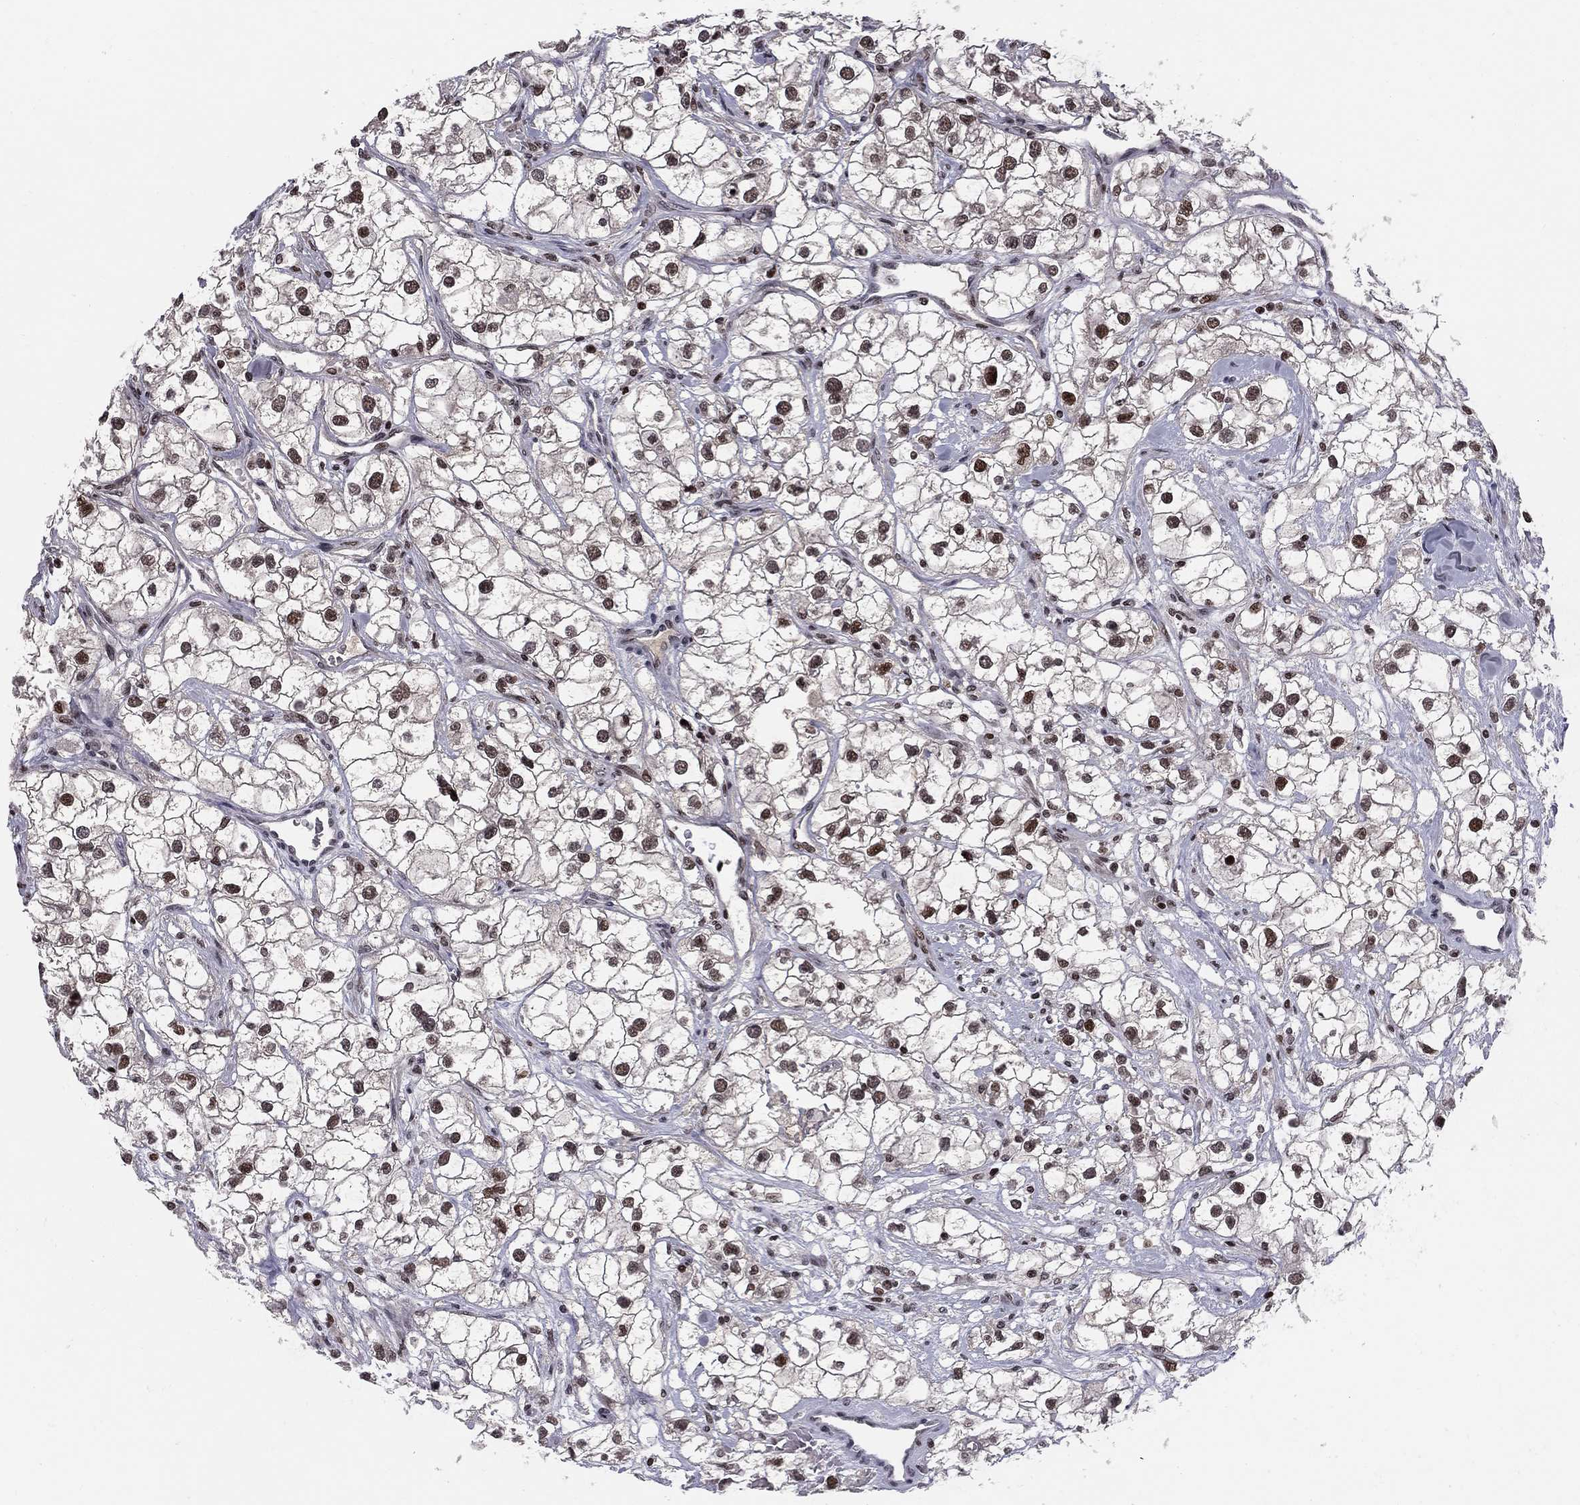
{"staining": {"intensity": "strong", "quantity": ">75%", "location": "nuclear"}, "tissue": "renal cancer", "cell_type": "Tumor cells", "image_type": "cancer", "snomed": [{"axis": "morphology", "description": "Adenocarcinoma, NOS"}, {"axis": "topography", "description": "Kidney"}], "caption": "Renal cancer (adenocarcinoma) stained with IHC demonstrates strong nuclear expression in approximately >75% of tumor cells.", "gene": "RNASEH2C", "patient": {"sex": "male", "age": 59}}